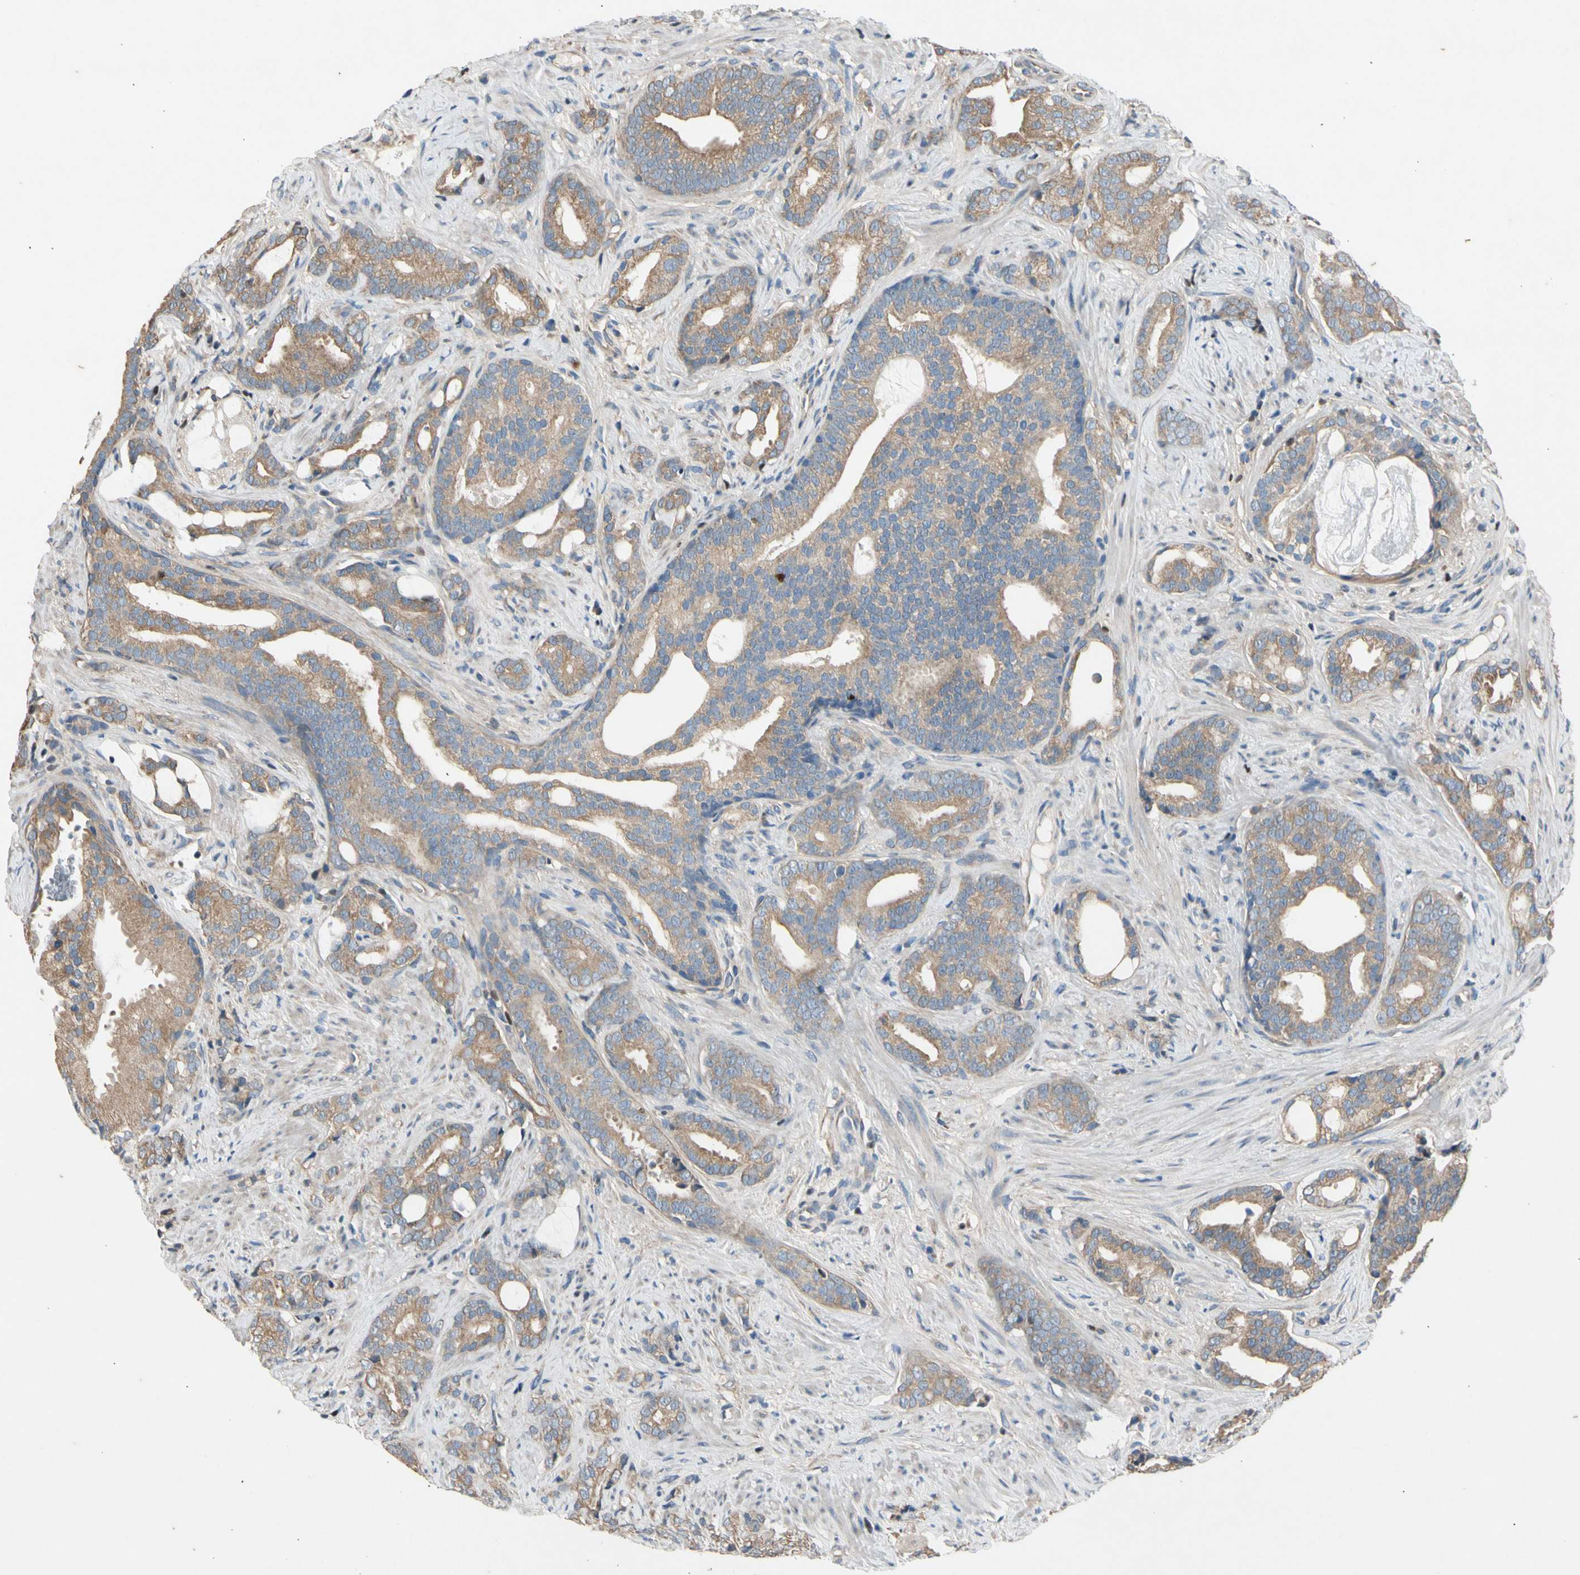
{"staining": {"intensity": "weak", "quantity": ">75%", "location": "cytoplasmic/membranous"}, "tissue": "prostate cancer", "cell_type": "Tumor cells", "image_type": "cancer", "snomed": [{"axis": "morphology", "description": "Adenocarcinoma, Low grade"}, {"axis": "topography", "description": "Prostate"}], "caption": "Immunohistochemical staining of adenocarcinoma (low-grade) (prostate) displays low levels of weak cytoplasmic/membranous staining in approximately >75% of tumor cells. (Brightfield microscopy of DAB IHC at high magnification).", "gene": "TBX21", "patient": {"sex": "male", "age": 58}}